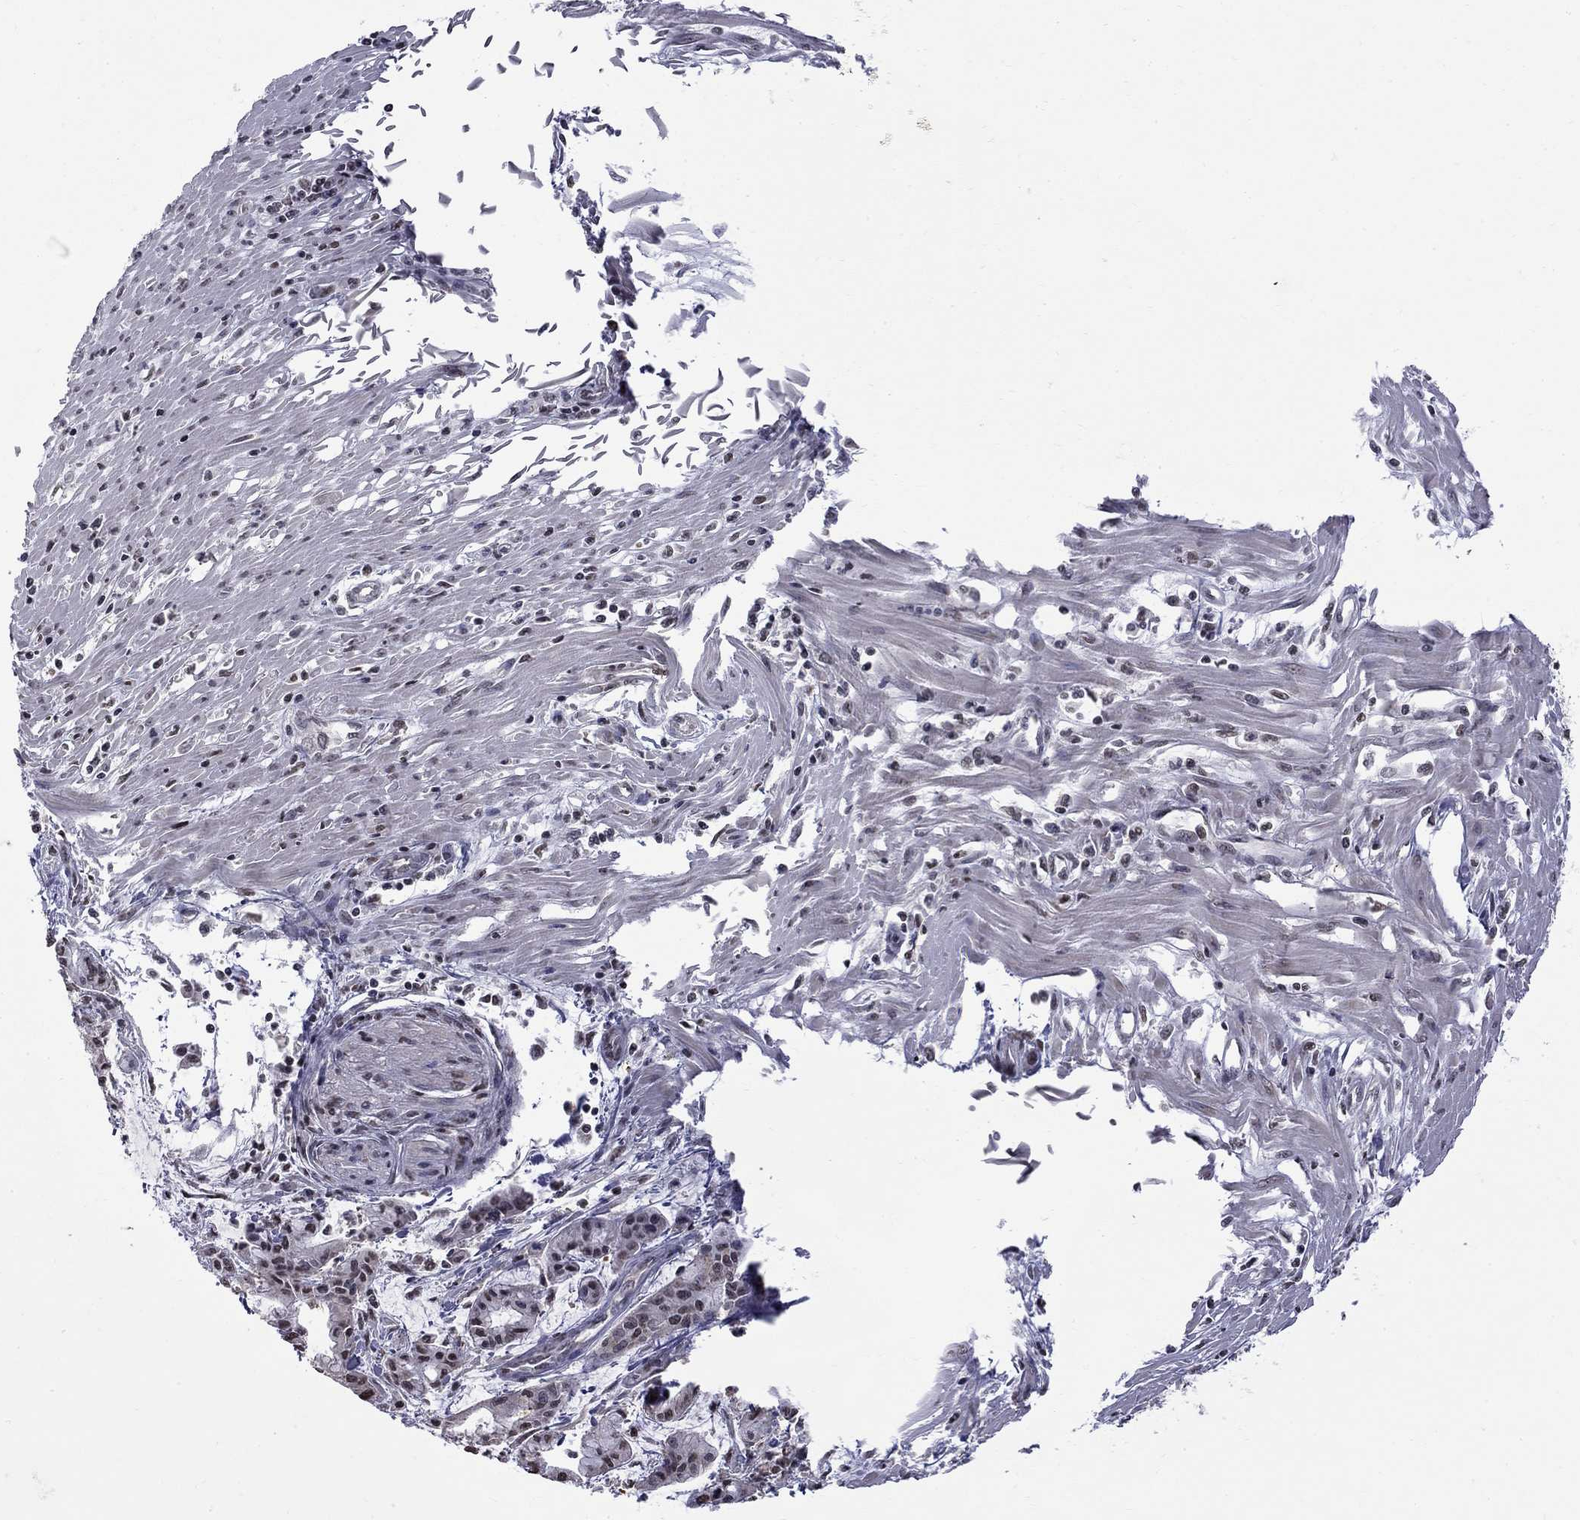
{"staining": {"intensity": "weak", "quantity": "<25%", "location": "nuclear"}, "tissue": "pancreatic cancer", "cell_type": "Tumor cells", "image_type": "cancer", "snomed": [{"axis": "morphology", "description": "Adenocarcinoma, NOS"}, {"axis": "topography", "description": "Pancreas"}], "caption": "The histopathology image displays no significant staining in tumor cells of adenocarcinoma (pancreatic).", "gene": "RFWD3", "patient": {"sex": "male", "age": 48}}